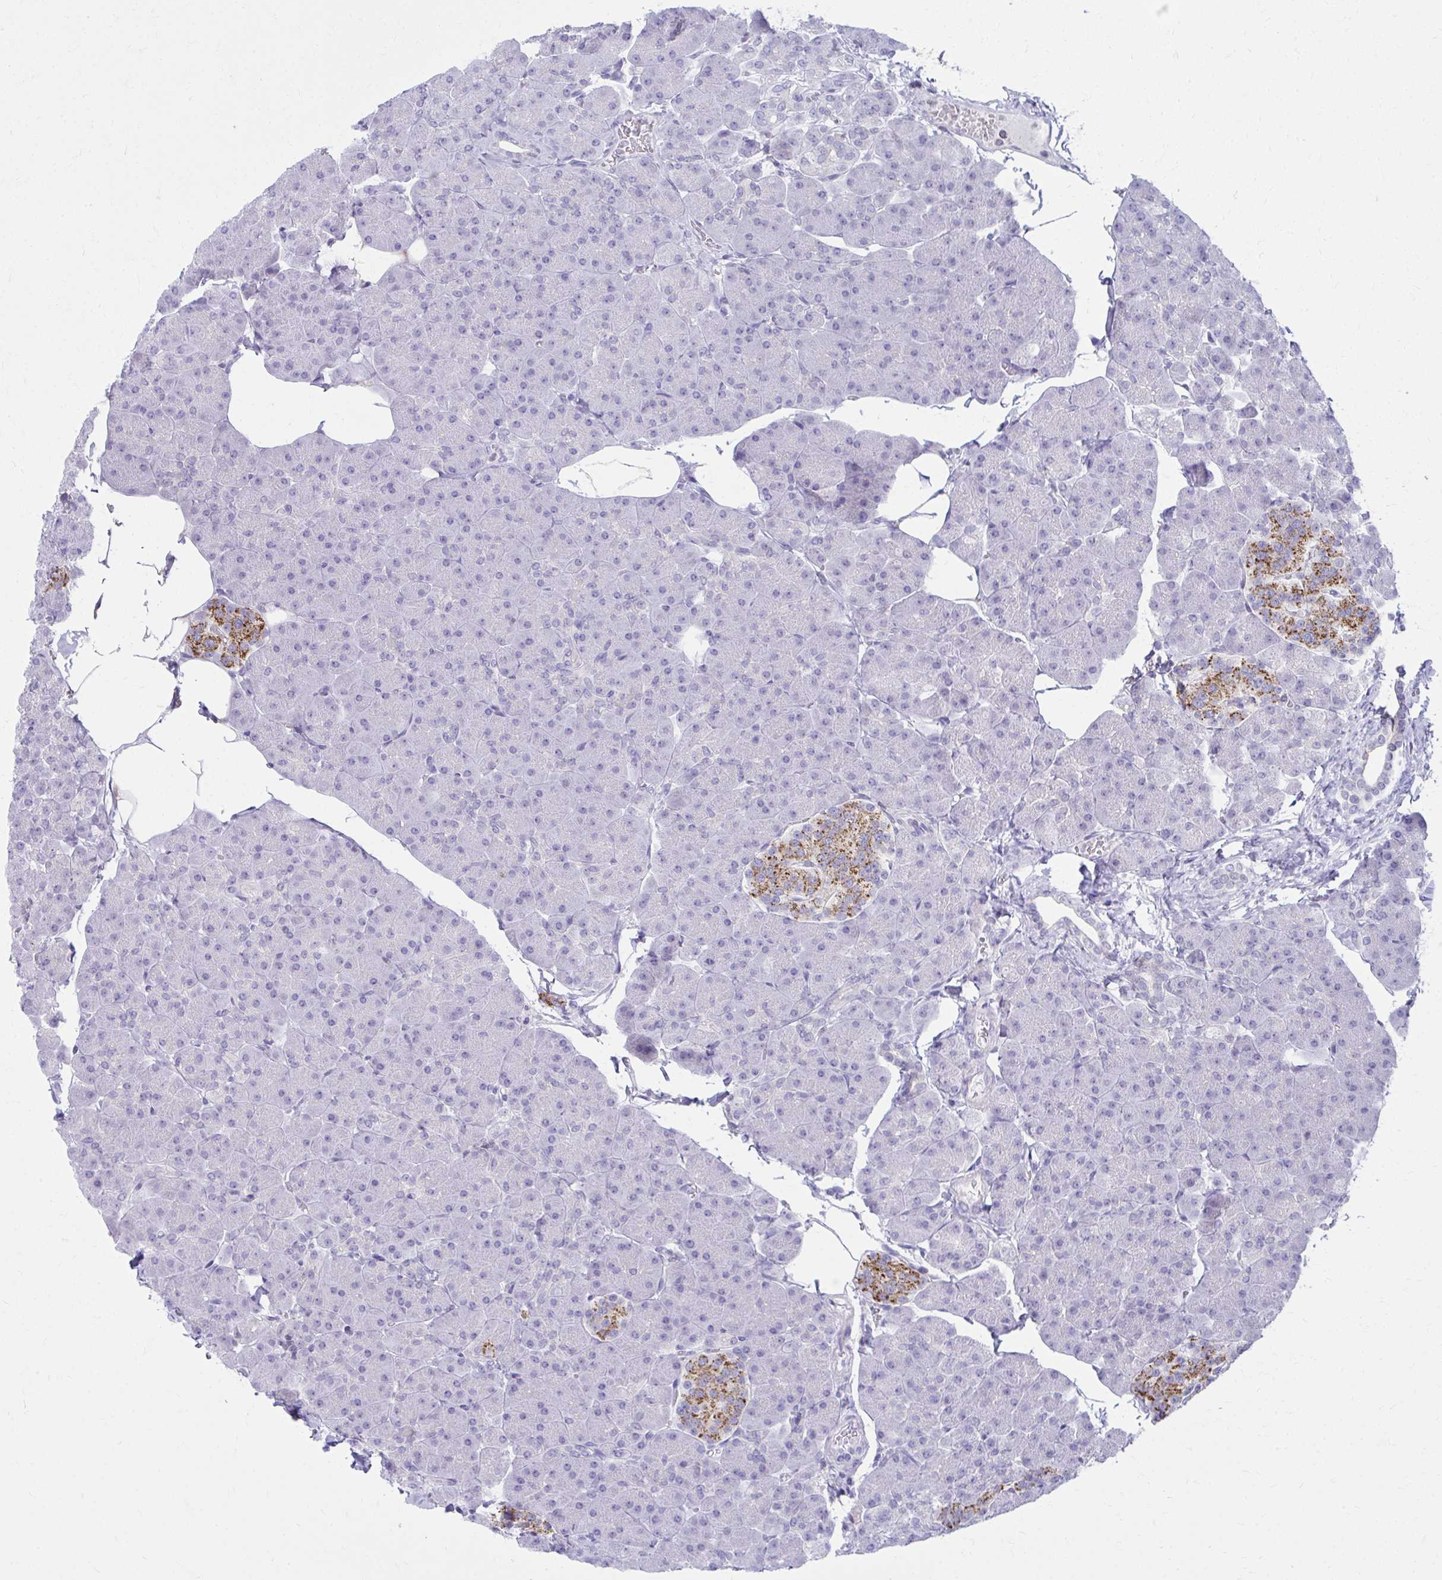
{"staining": {"intensity": "negative", "quantity": "none", "location": "none"}, "tissue": "pancreas", "cell_type": "Exocrine glandular cells", "image_type": "normal", "snomed": [{"axis": "morphology", "description": "Normal tissue, NOS"}, {"axis": "topography", "description": "Pancreas"}], "caption": "Immunohistochemistry image of normal pancreas: human pancreas stained with DAB displays no significant protein expression in exocrine glandular cells.", "gene": "OR7A5", "patient": {"sex": "male", "age": 35}}